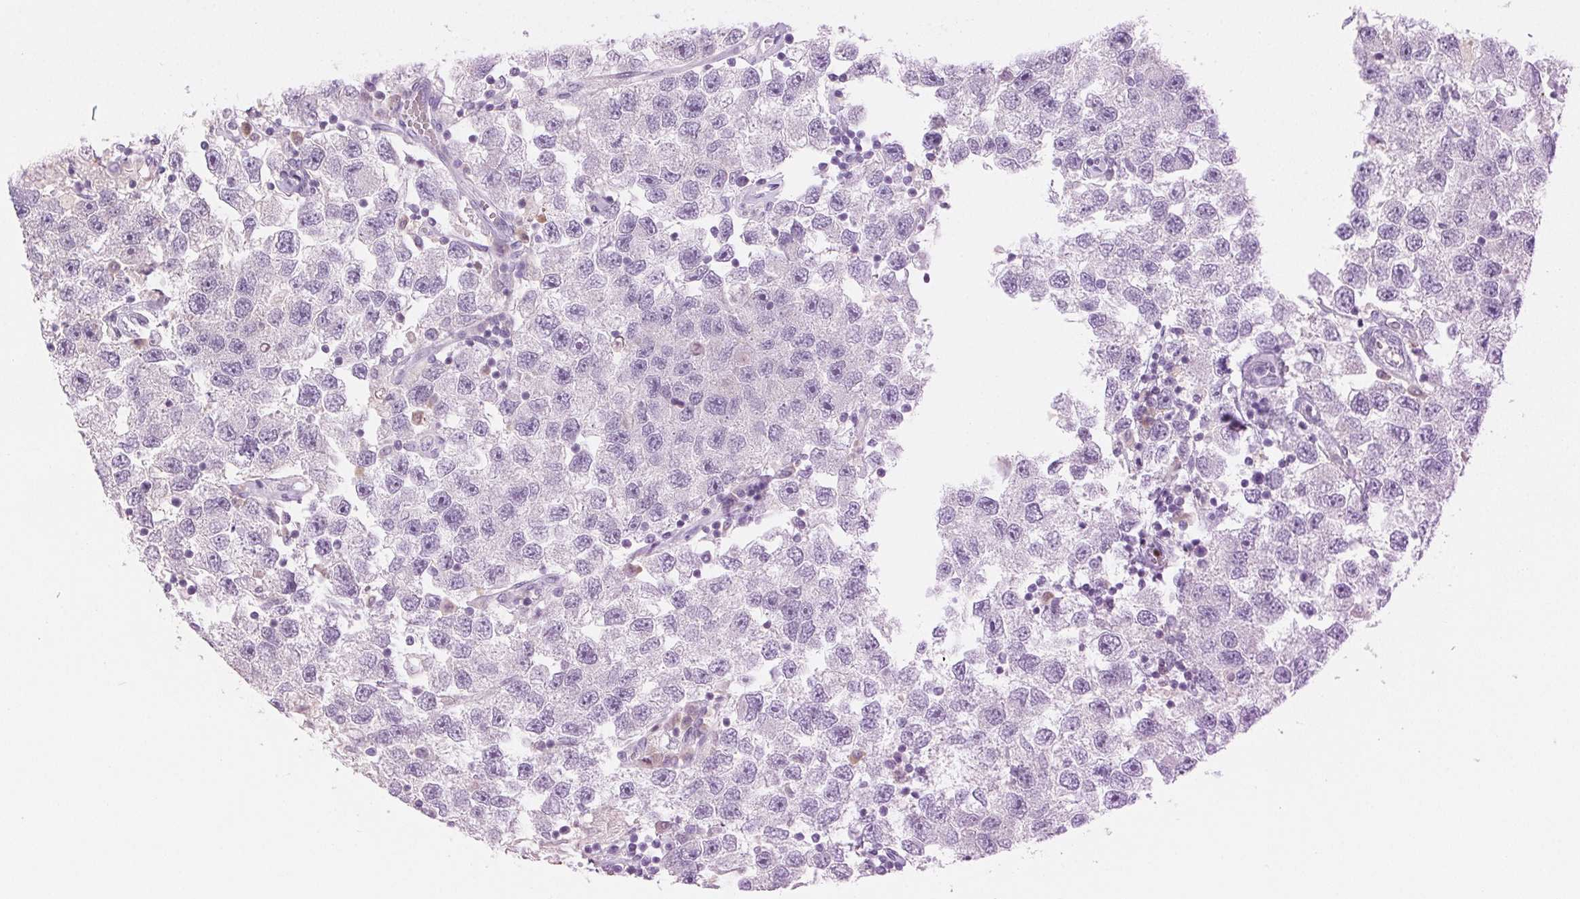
{"staining": {"intensity": "negative", "quantity": "none", "location": "none"}, "tissue": "testis cancer", "cell_type": "Tumor cells", "image_type": "cancer", "snomed": [{"axis": "morphology", "description": "Seminoma, NOS"}, {"axis": "topography", "description": "Testis"}], "caption": "There is no significant expression in tumor cells of testis cancer.", "gene": "PADI4", "patient": {"sex": "male", "age": 26}}